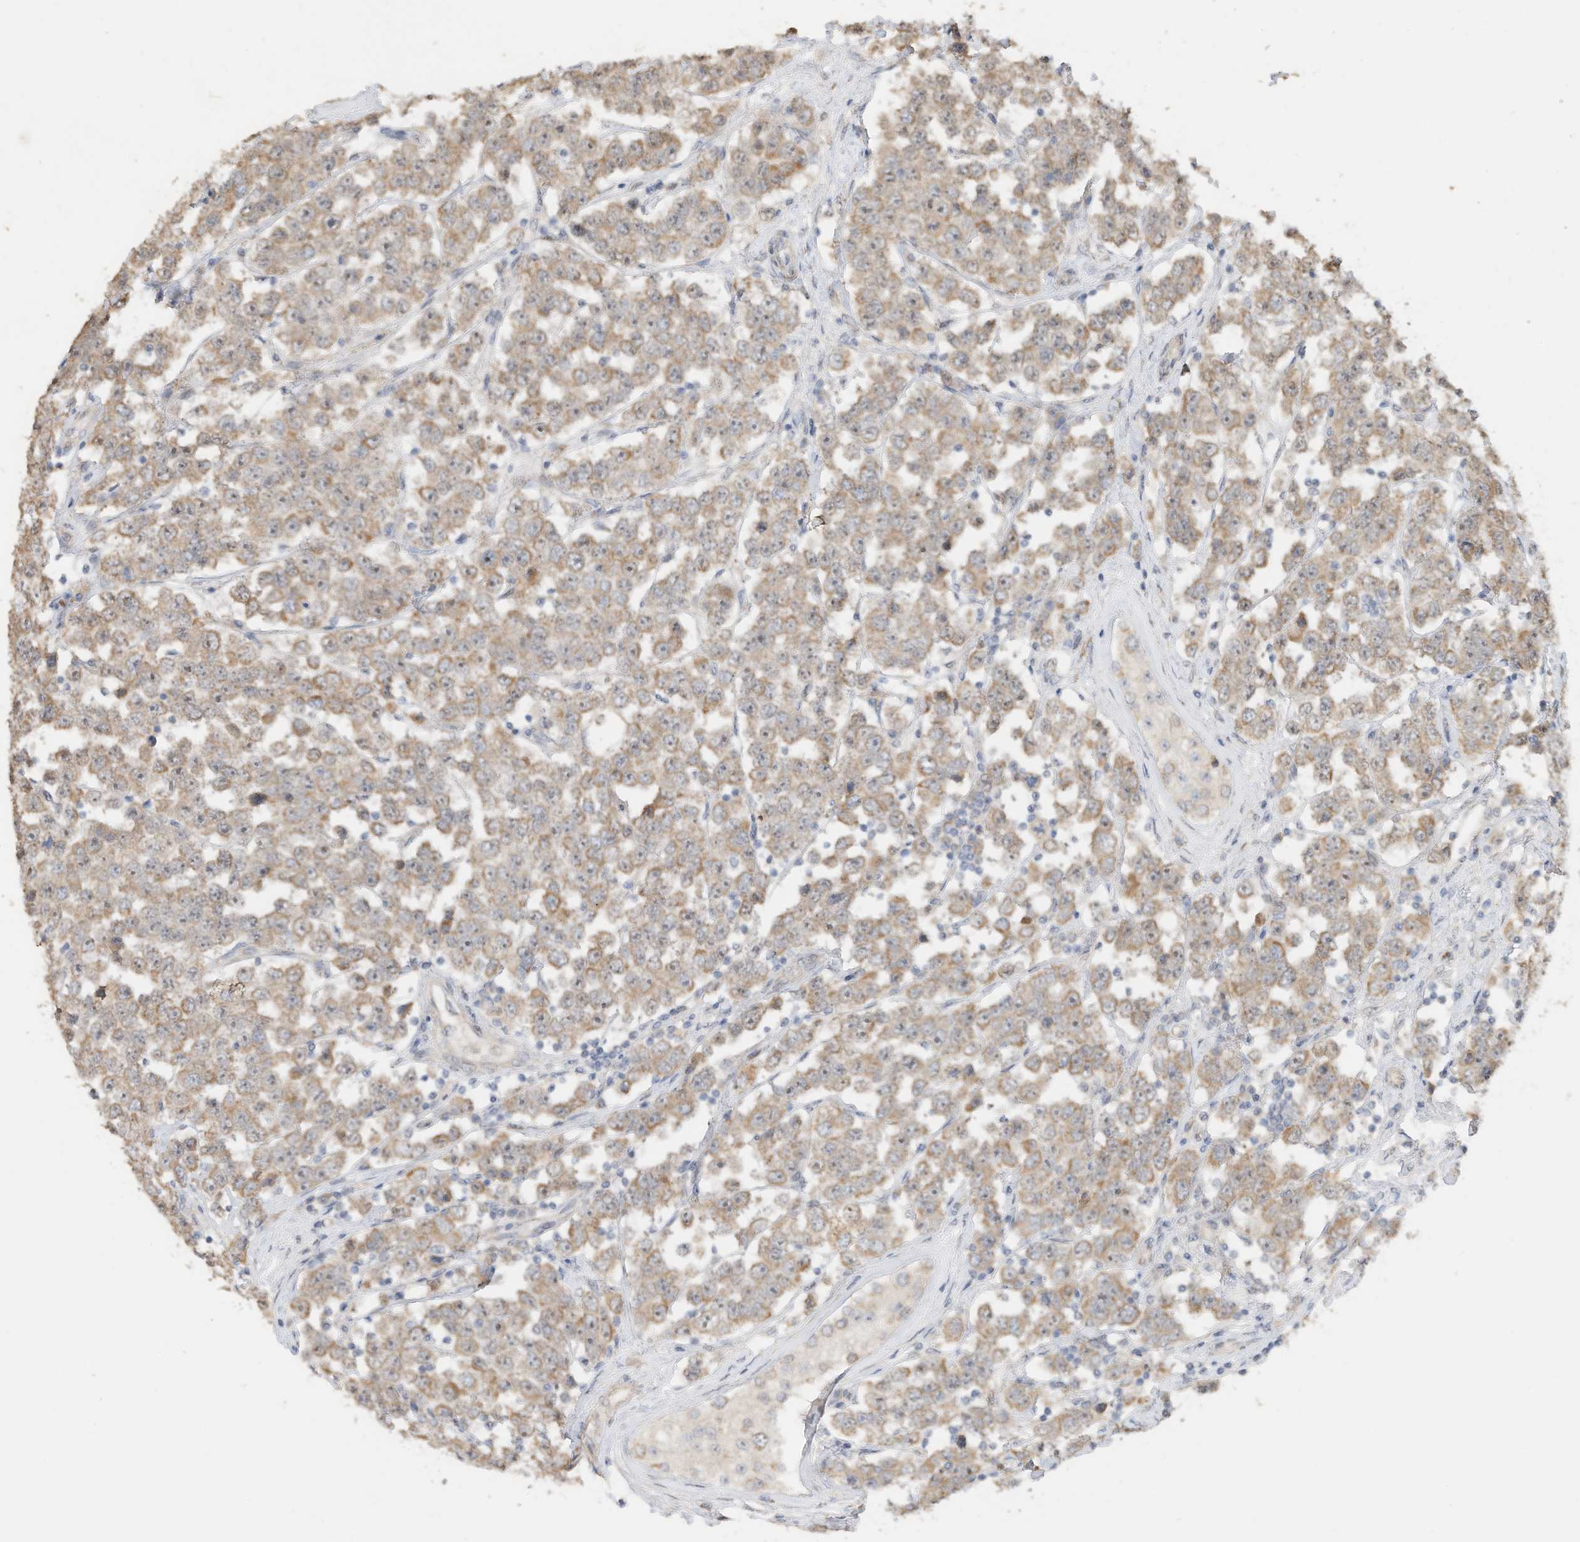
{"staining": {"intensity": "moderate", "quantity": ">75%", "location": "cytoplasmic/membranous"}, "tissue": "testis cancer", "cell_type": "Tumor cells", "image_type": "cancer", "snomed": [{"axis": "morphology", "description": "Seminoma, NOS"}, {"axis": "topography", "description": "Testis"}], "caption": "Testis cancer tissue reveals moderate cytoplasmic/membranous positivity in about >75% of tumor cells", "gene": "CAGE1", "patient": {"sex": "male", "age": 28}}